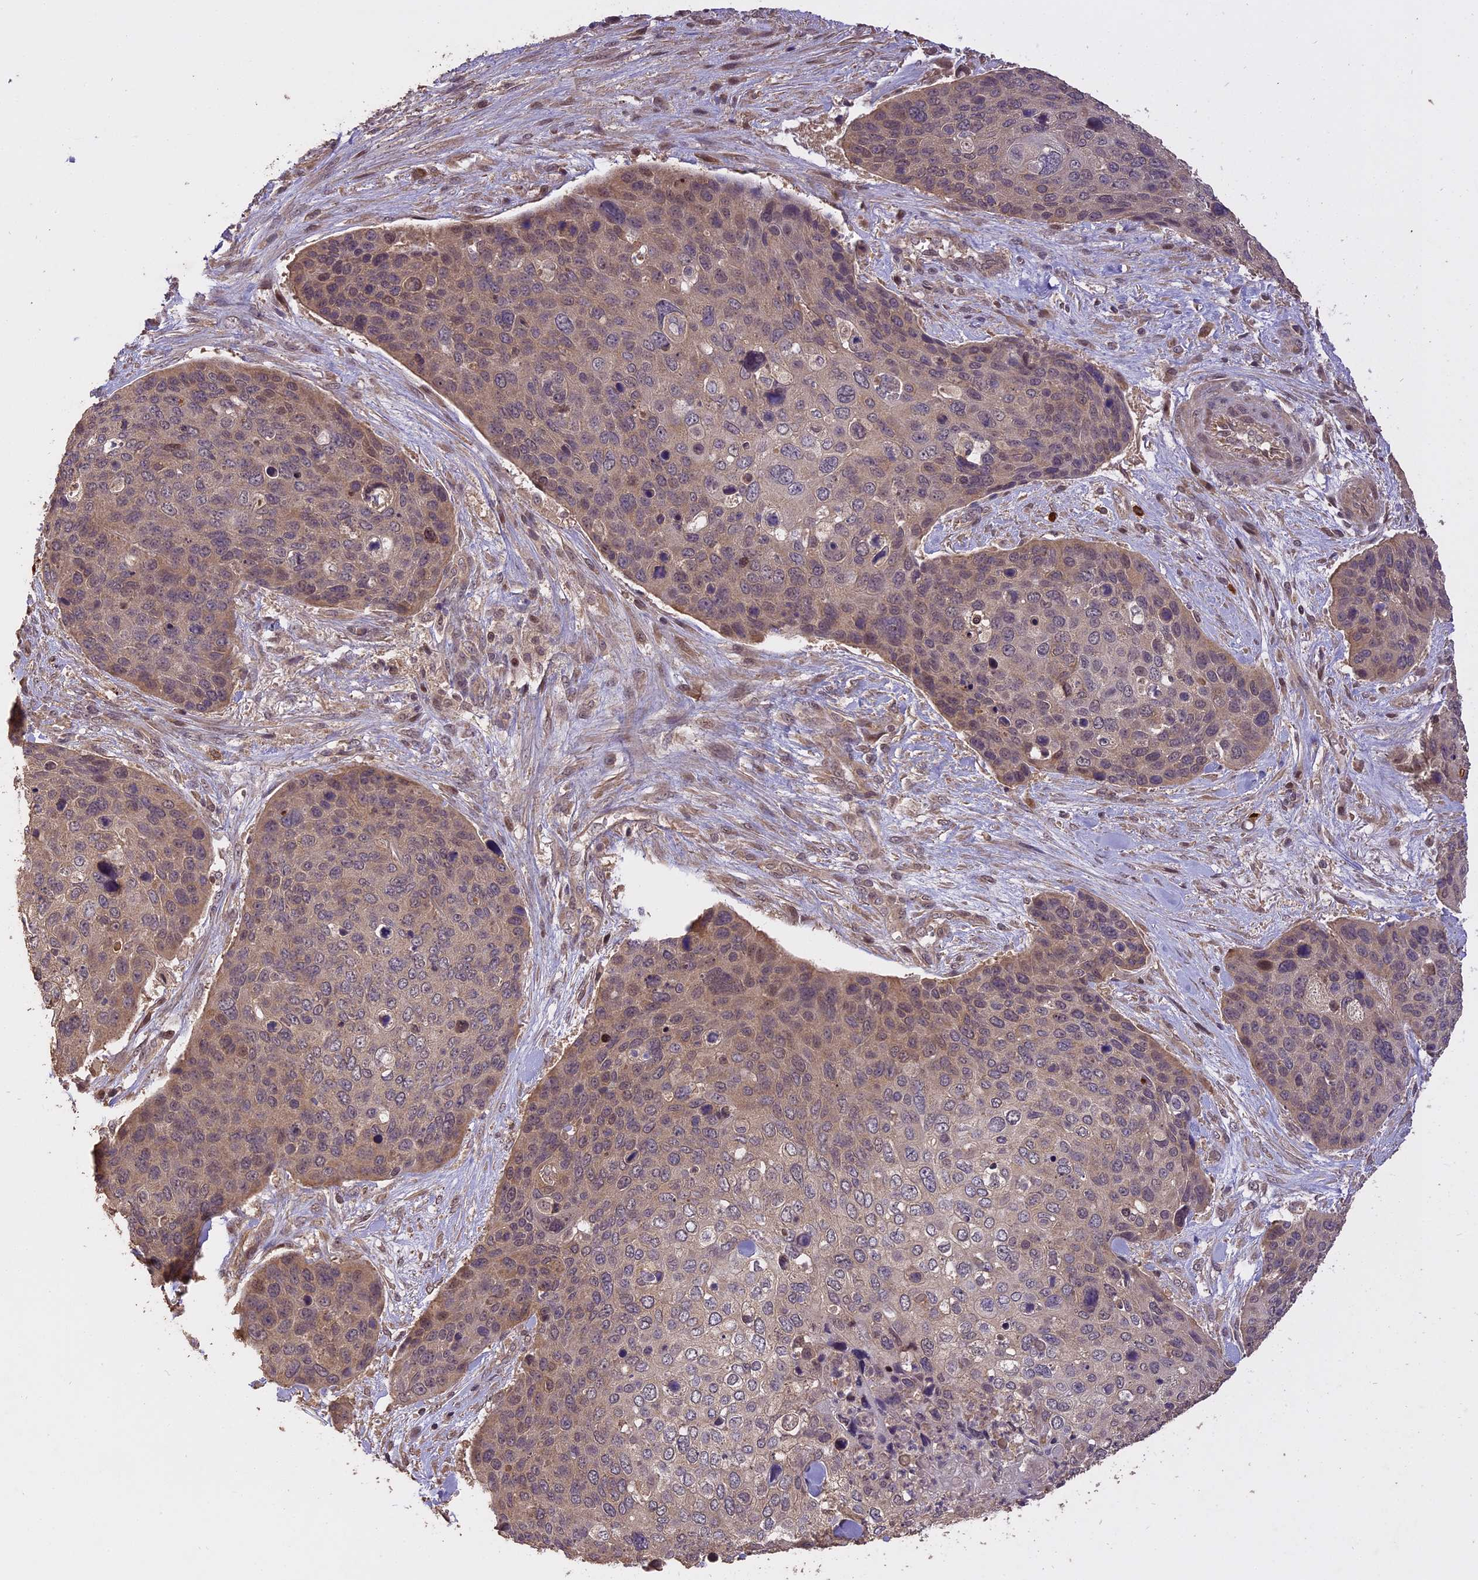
{"staining": {"intensity": "moderate", "quantity": "25%-75%", "location": "cytoplasmic/membranous"}, "tissue": "skin cancer", "cell_type": "Tumor cells", "image_type": "cancer", "snomed": [{"axis": "morphology", "description": "Basal cell carcinoma"}, {"axis": "topography", "description": "Skin"}], "caption": "A high-resolution photomicrograph shows immunohistochemistry staining of basal cell carcinoma (skin), which demonstrates moderate cytoplasmic/membranous staining in approximately 25%-75% of tumor cells. Immunohistochemistry stains the protein in brown and the nuclei are stained blue.", "gene": "TIGD7", "patient": {"sex": "female", "age": 74}}